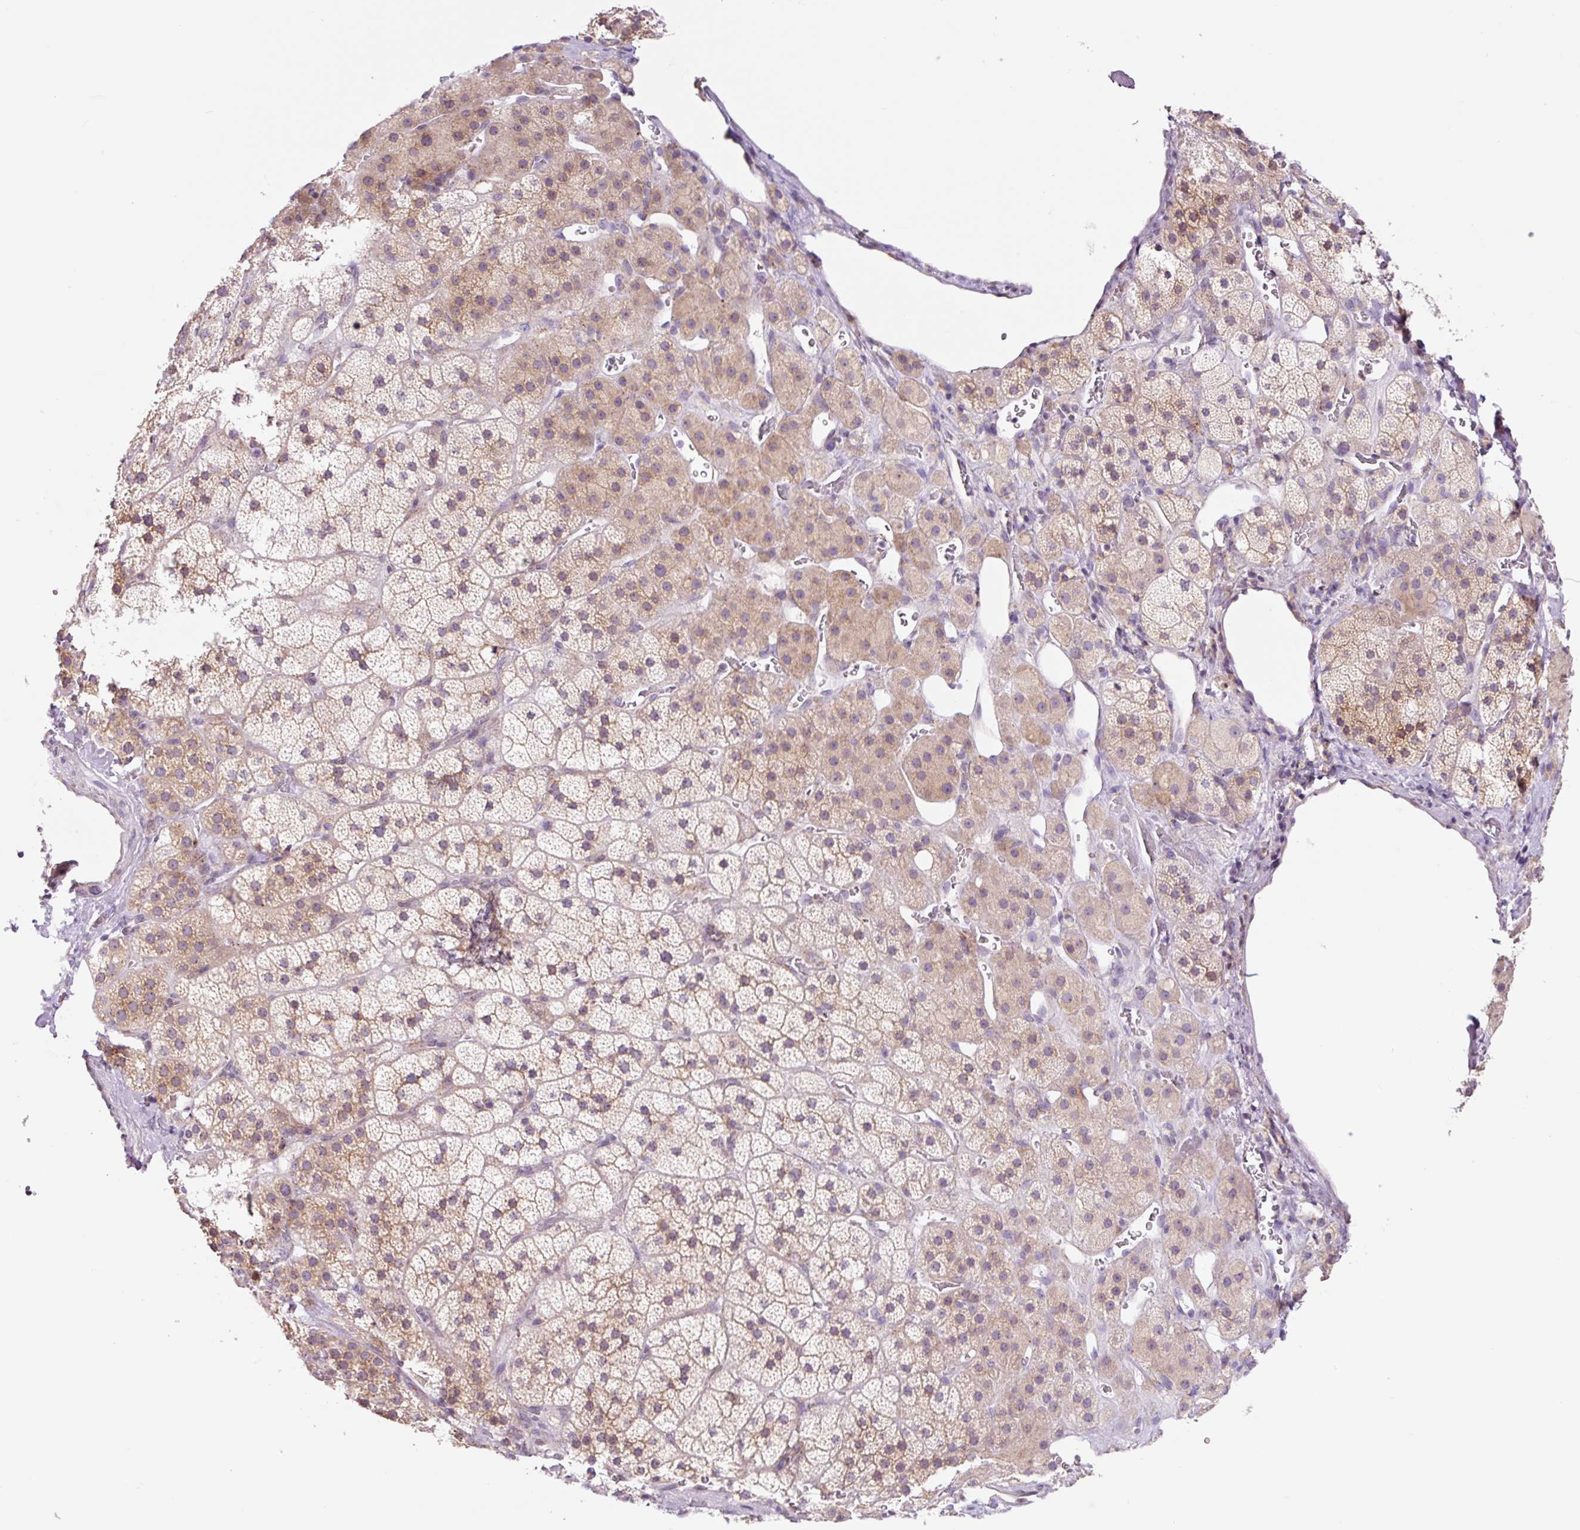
{"staining": {"intensity": "moderate", "quantity": "25%-75%", "location": "cytoplasmic/membranous"}, "tissue": "adrenal gland", "cell_type": "Glandular cells", "image_type": "normal", "snomed": [{"axis": "morphology", "description": "Normal tissue, NOS"}, {"axis": "topography", "description": "Adrenal gland"}], "caption": "Immunohistochemical staining of unremarkable human adrenal gland exhibits moderate cytoplasmic/membranous protein staining in about 25%-75% of glandular cells.", "gene": "RPL41", "patient": {"sex": "male", "age": 57}}